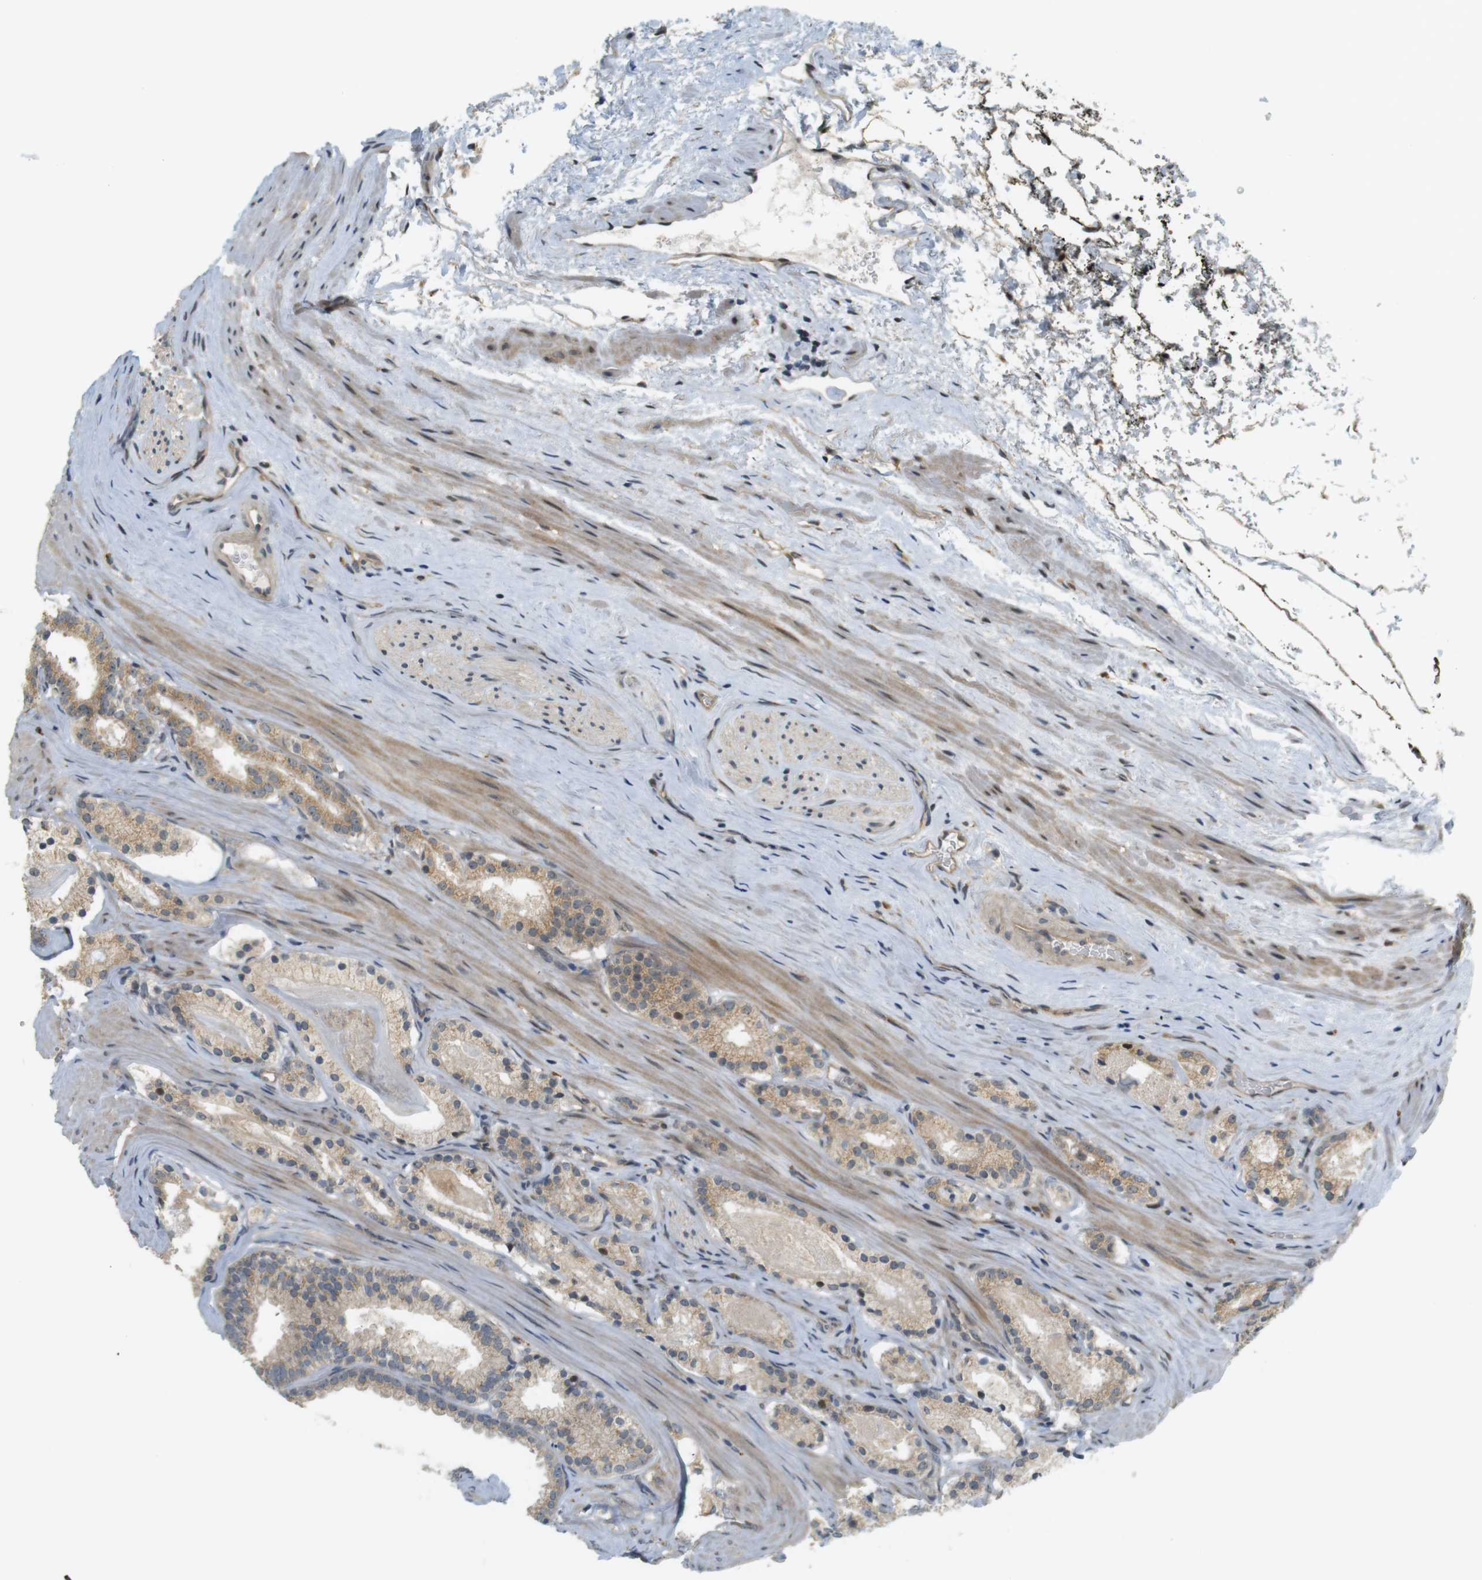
{"staining": {"intensity": "moderate", "quantity": "<25%", "location": "cytoplasmic/membranous"}, "tissue": "prostate cancer", "cell_type": "Tumor cells", "image_type": "cancer", "snomed": [{"axis": "morphology", "description": "Adenocarcinoma, Low grade"}, {"axis": "topography", "description": "Prostate"}], "caption": "About <25% of tumor cells in adenocarcinoma (low-grade) (prostate) exhibit moderate cytoplasmic/membranous protein positivity as visualized by brown immunohistochemical staining.", "gene": "TSPAN9", "patient": {"sex": "male", "age": 59}}